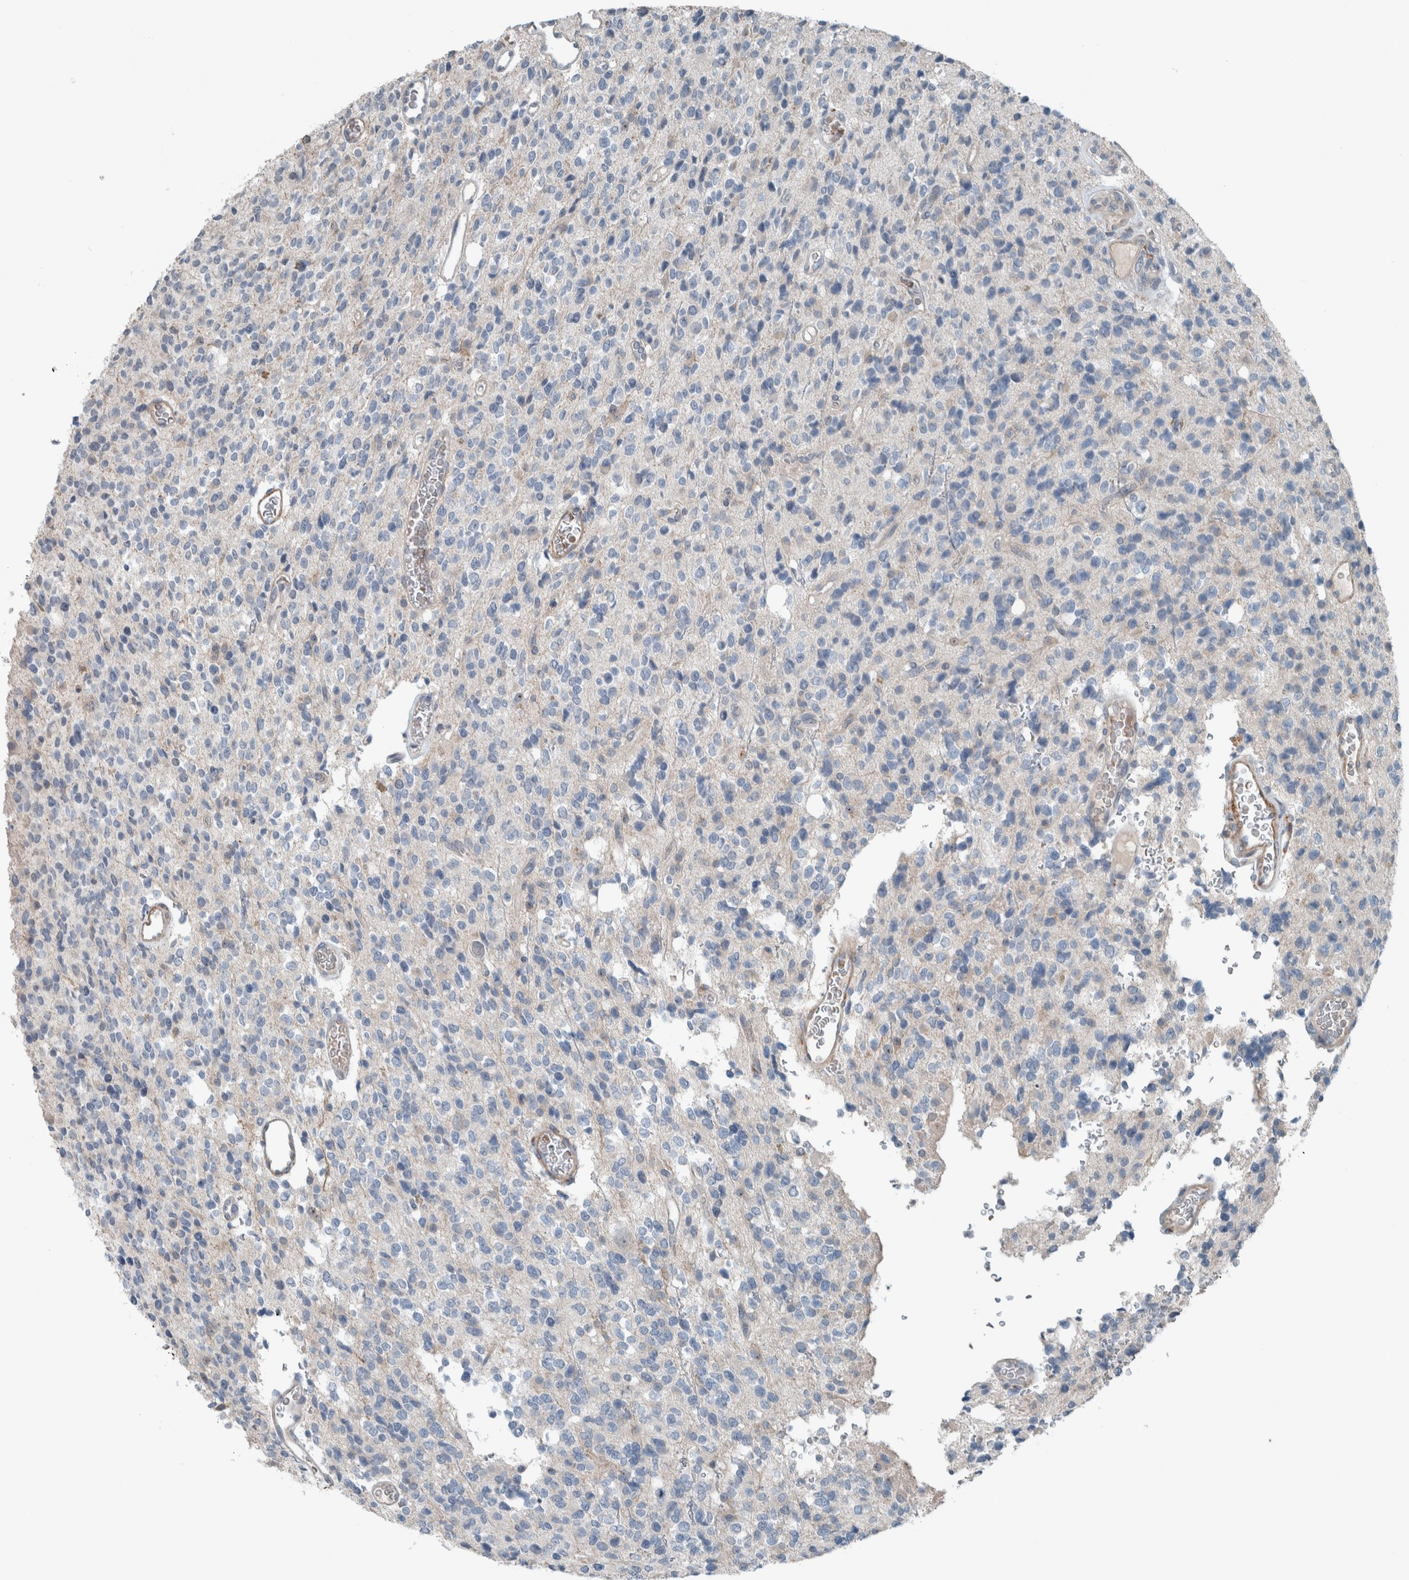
{"staining": {"intensity": "negative", "quantity": "none", "location": "none"}, "tissue": "glioma", "cell_type": "Tumor cells", "image_type": "cancer", "snomed": [{"axis": "morphology", "description": "Glioma, malignant, High grade"}, {"axis": "topography", "description": "Brain"}], "caption": "Immunohistochemistry of malignant glioma (high-grade) exhibits no staining in tumor cells.", "gene": "JADE2", "patient": {"sex": "male", "age": 34}}